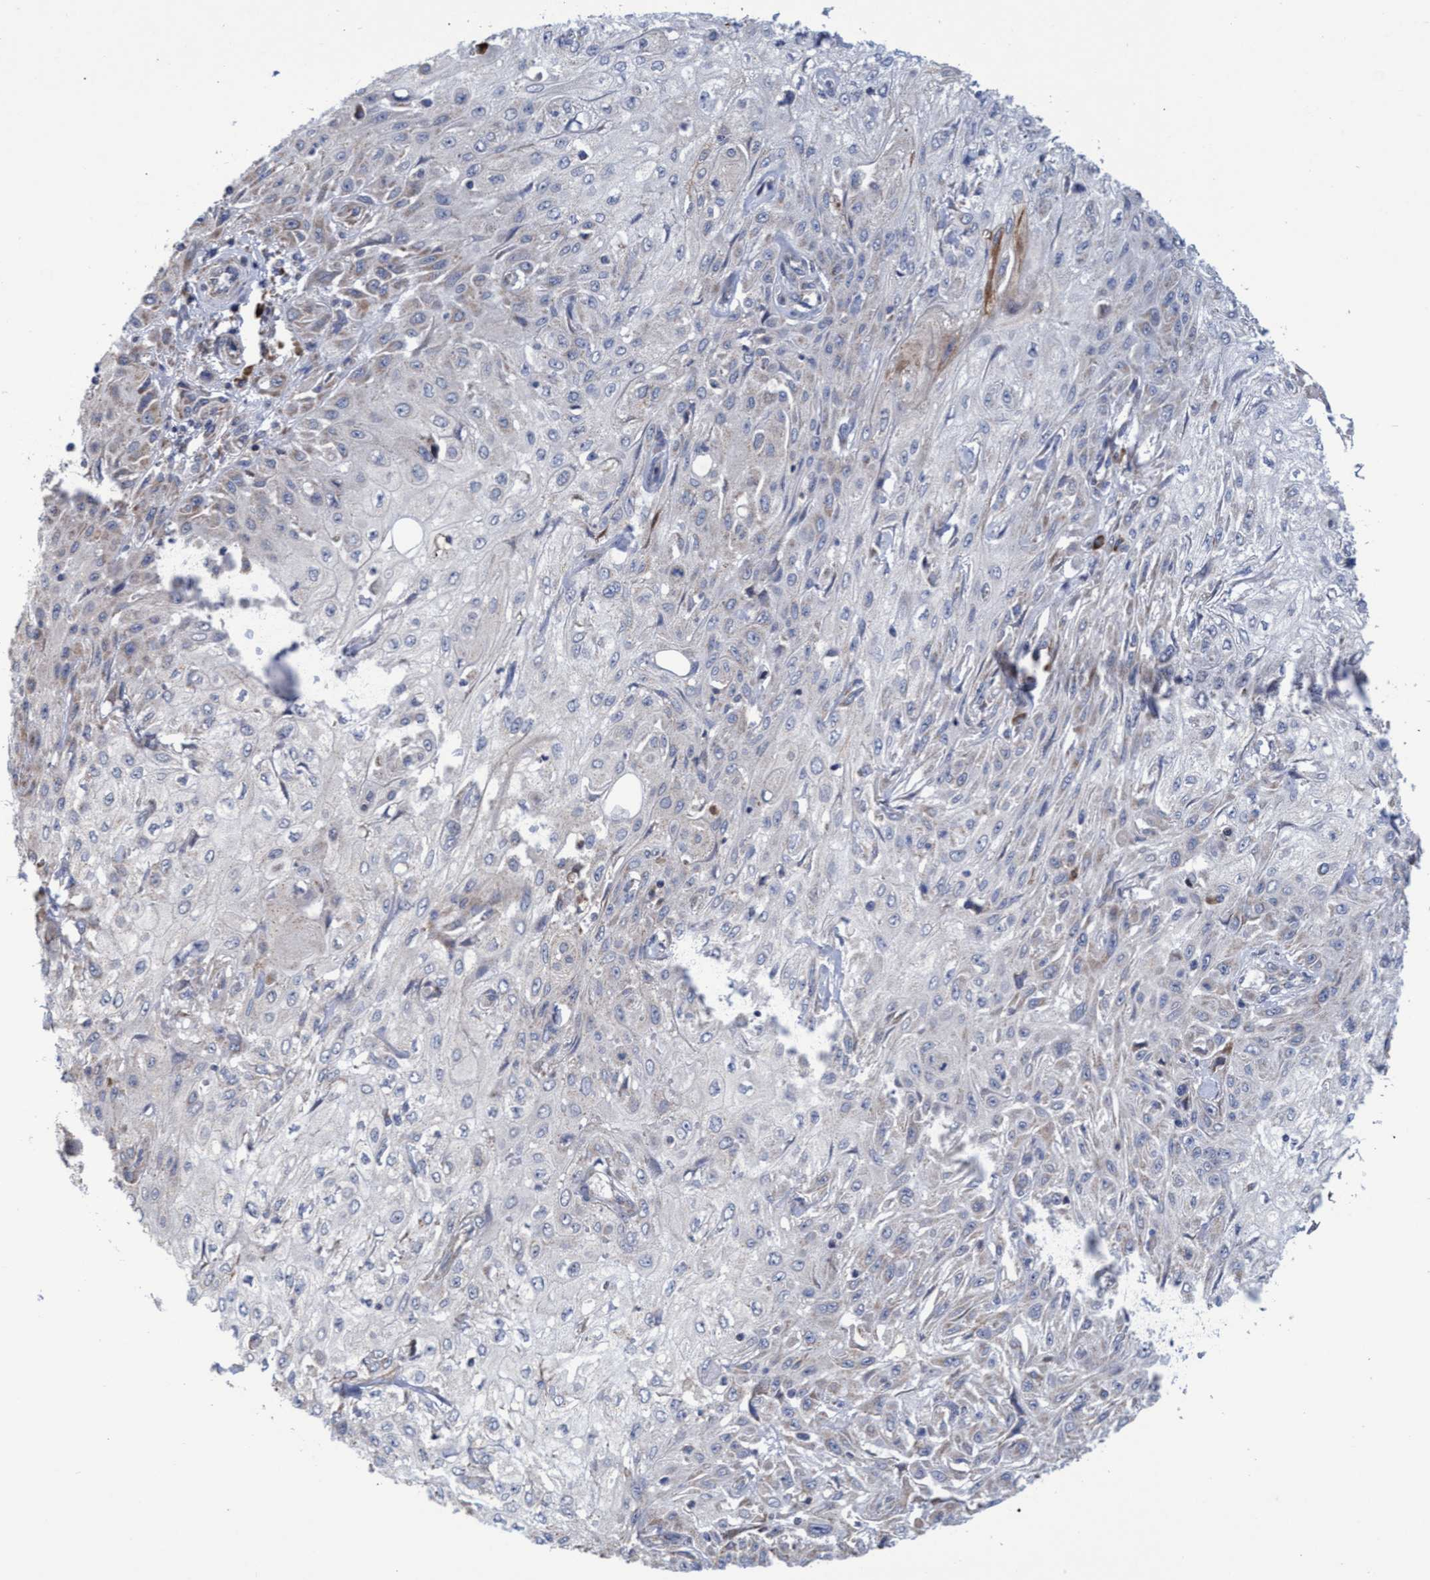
{"staining": {"intensity": "weak", "quantity": "<25%", "location": "cytoplasmic/membranous"}, "tissue": "skin cancer", "cell_type": "Tumor cells", "image_type": "cancer", "snomed": [{"axis": "morphology", "description": "Squamous cell carcinoma, NOS"}, {"axis": "morphology", "description": "Squamous cell carcinoma, metastatic, NOS"}, {"axis": "topography", "description": "Skin"}, {"axis": "topography", "description": "Lymph node"}], "caption": "Skin cancer was stained to show a protein in brown. There is no significant positivity in tumor cells.", "gene": "NAT16", "patient": {"sex": "male", "age": 75}}